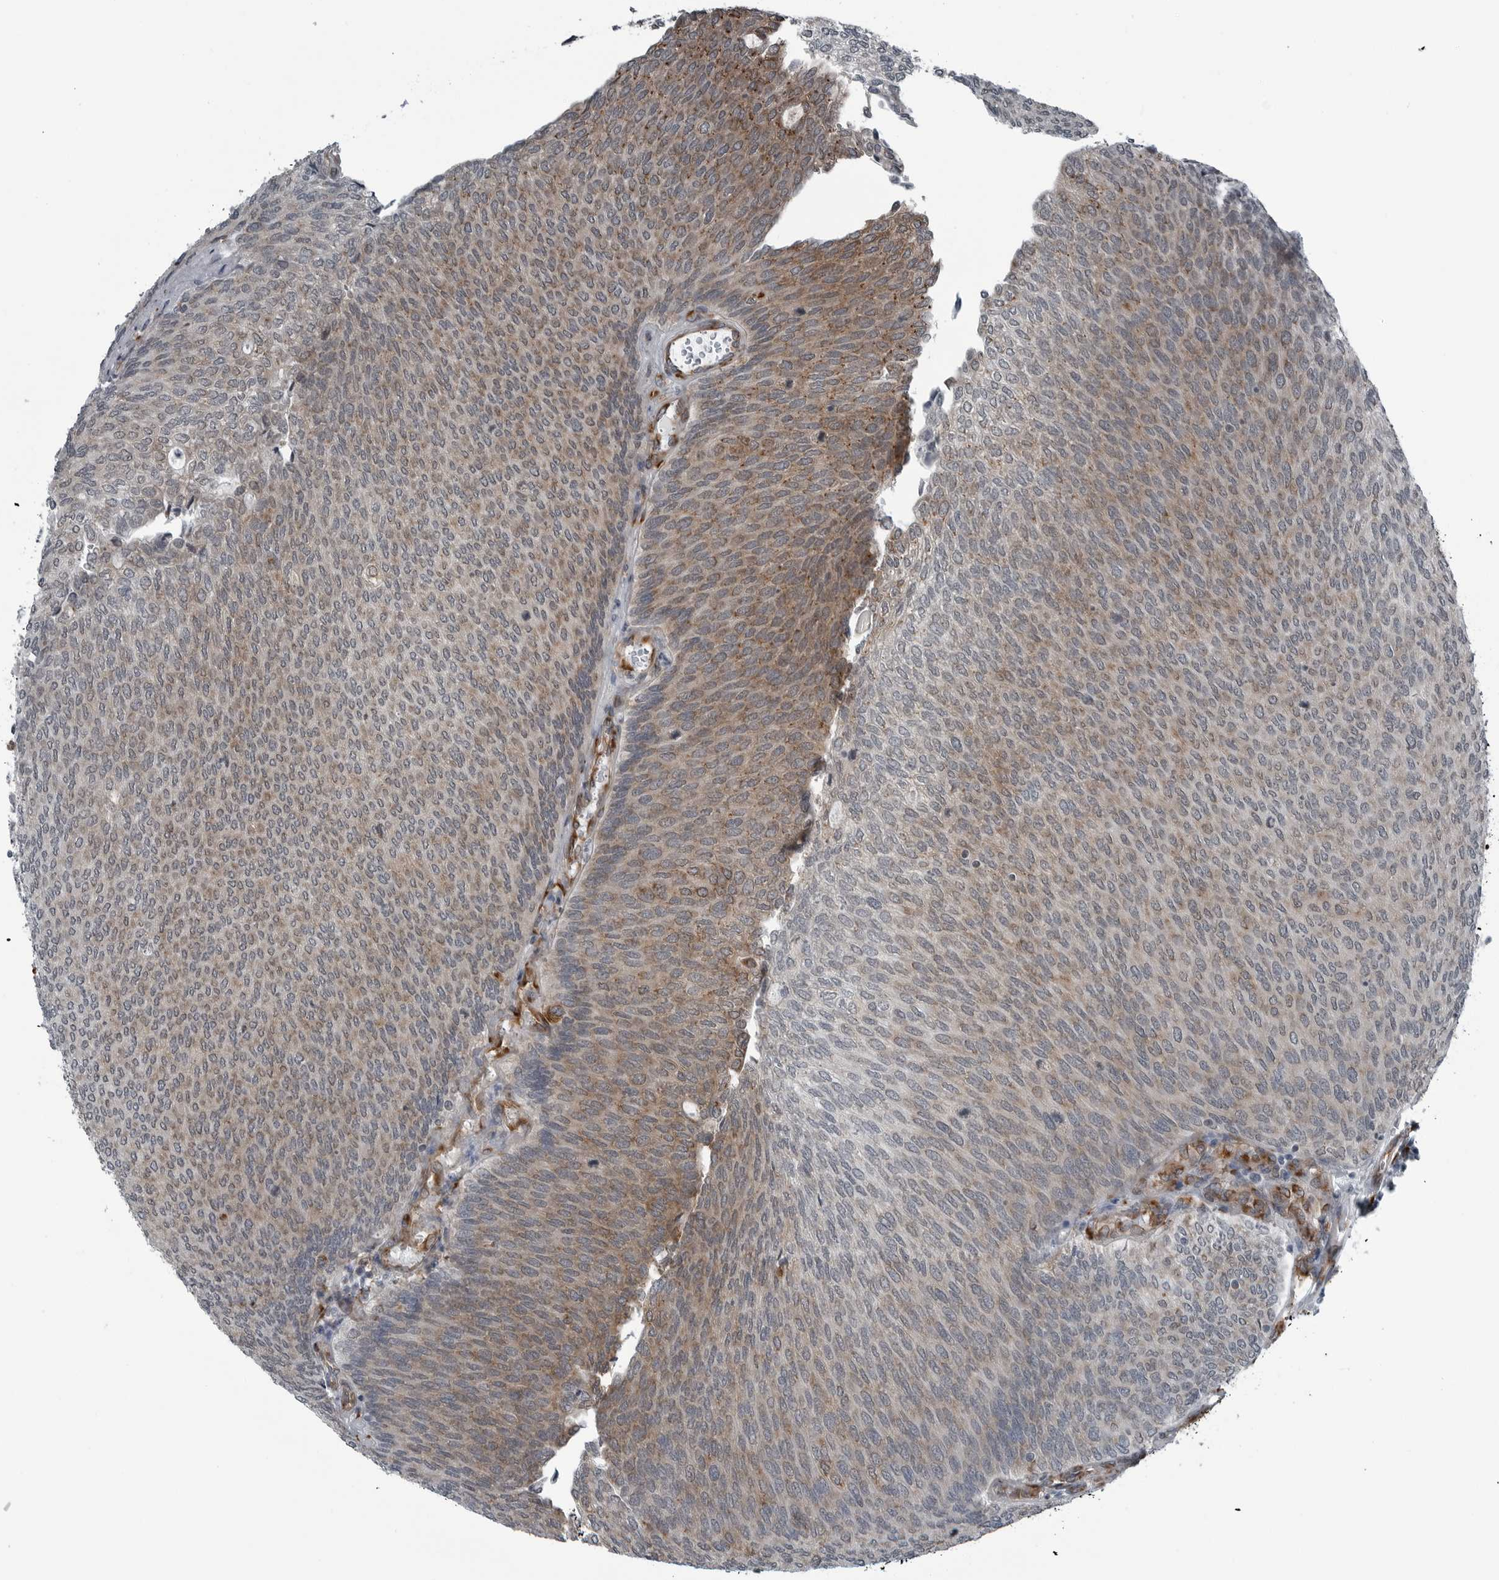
{"staining": {"intensity": "moderate", "quantity": ">75%", "location": "cytoplasmic/membranous"}, "tissue": "urothelial cancer", "cell_type": "Tumor cells", "image_type": "cancer", "snomed": [{"axis": "morphology", "description": "Urothelial carcinoma, Low grade"}, {"axis": "topography", "description": "Urinary bladder"}], "caption": "Urothelial cancer stained for a protein shows moderate cytoplasmic/membranous positivity in tumor cells.", "gene": "CEP85", "patient": {"sex": "female", "age": 79}}